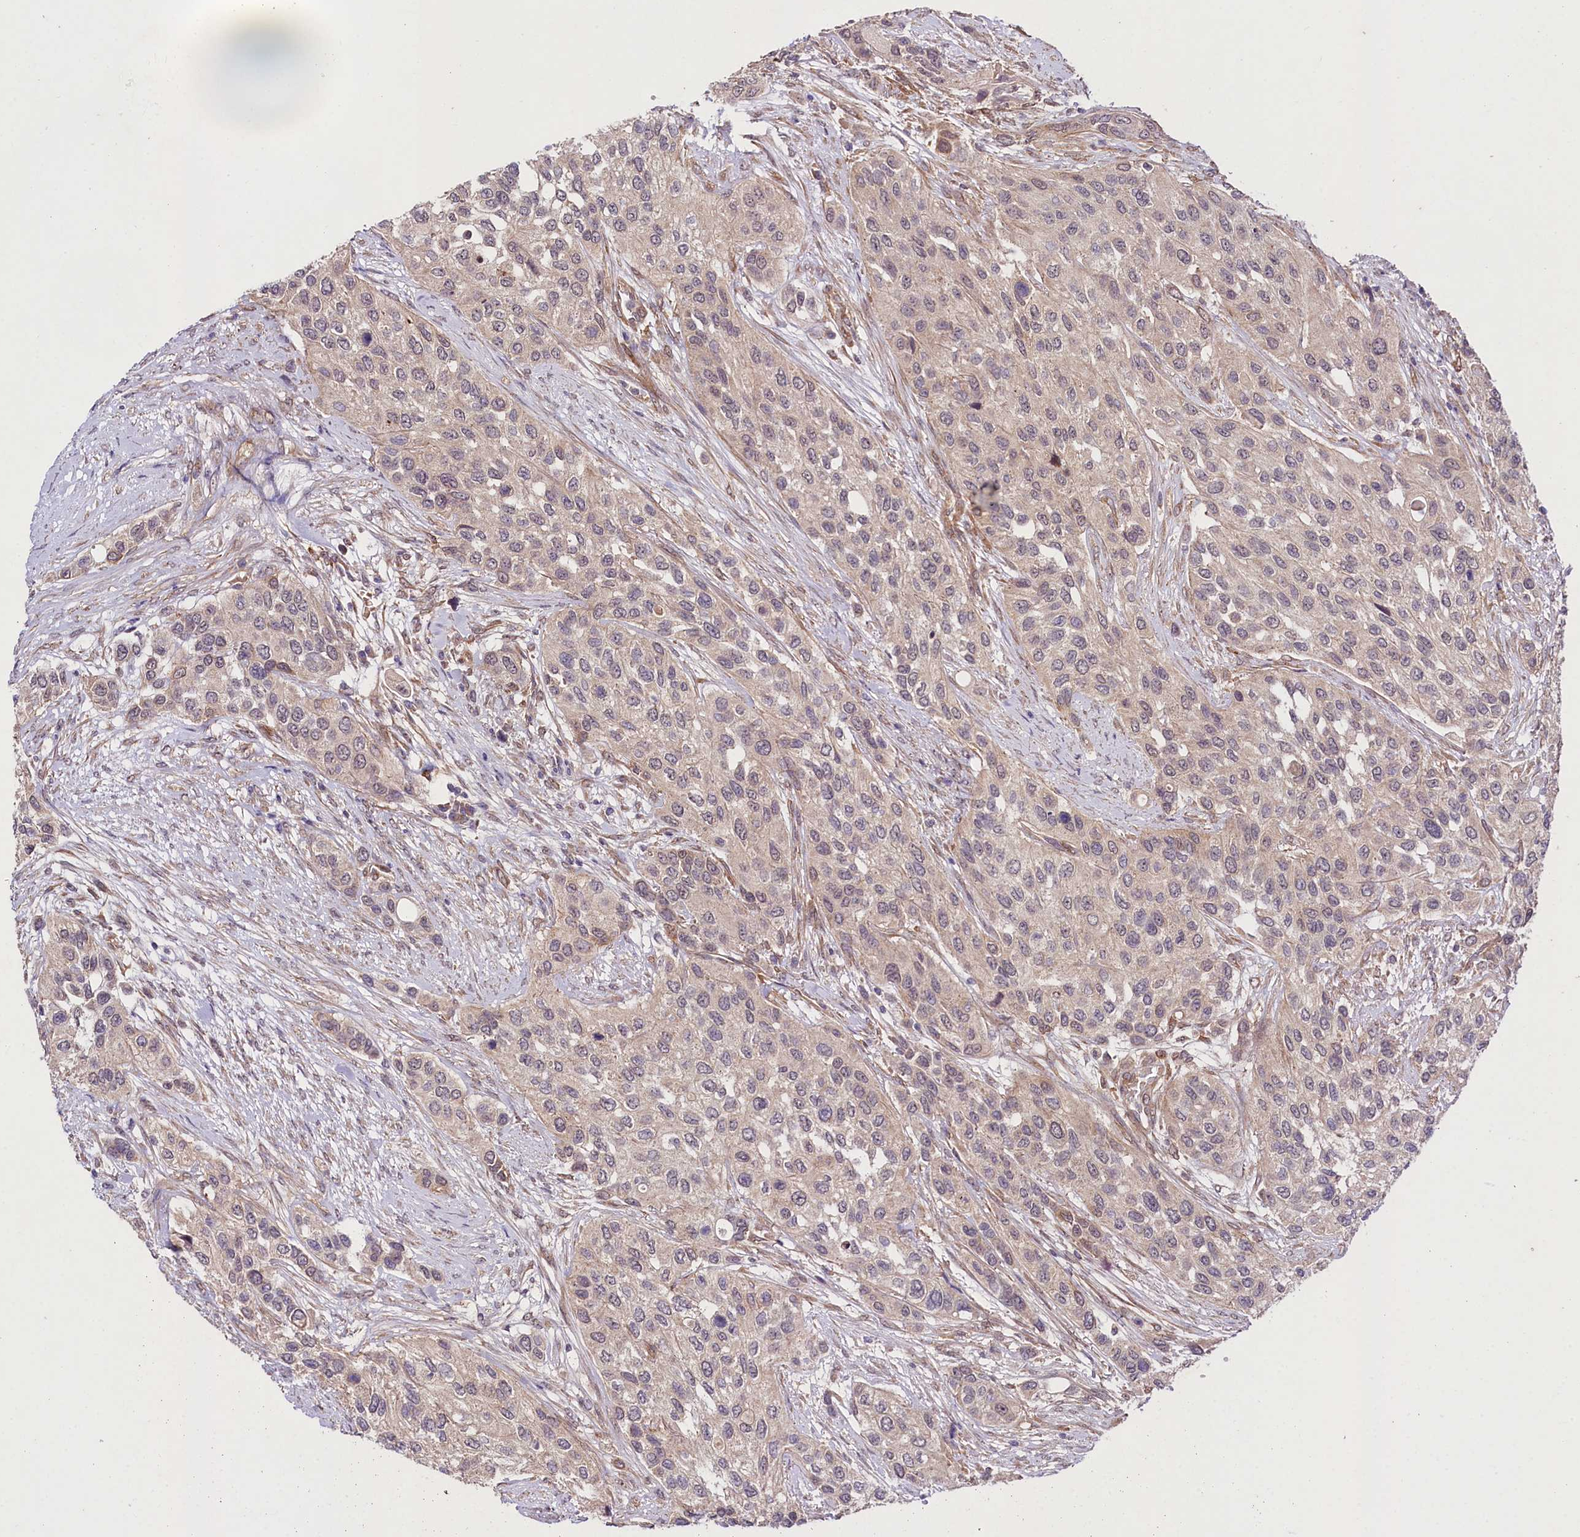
{"staining": {"intensity": "negative", "quantity": "none", "location": "none"}, "tissue": "urothelial cancer", "cell_type": "Tumor cells", "image_type": "cancer", "snomed": [{"axis": "morphology", "description": "Normal tissue, NOS"}, {"axis": "morphology", "description": "Urothelial carcinoma, High grade"}, {"axis": "topography", "description": "Vascular tissue"}, {"axis": "topography", "description": "Urinary bladder"}], "caption": "A high-resolution image shows IHC staining of urothelial cancer, which shows no significant staining in tumor cells. (DAB immunohistochemistry (IHC) with hematoxylin counter stain).", "gene": "PHLDB1", "patient": {"sex": "female", "age": 56}}